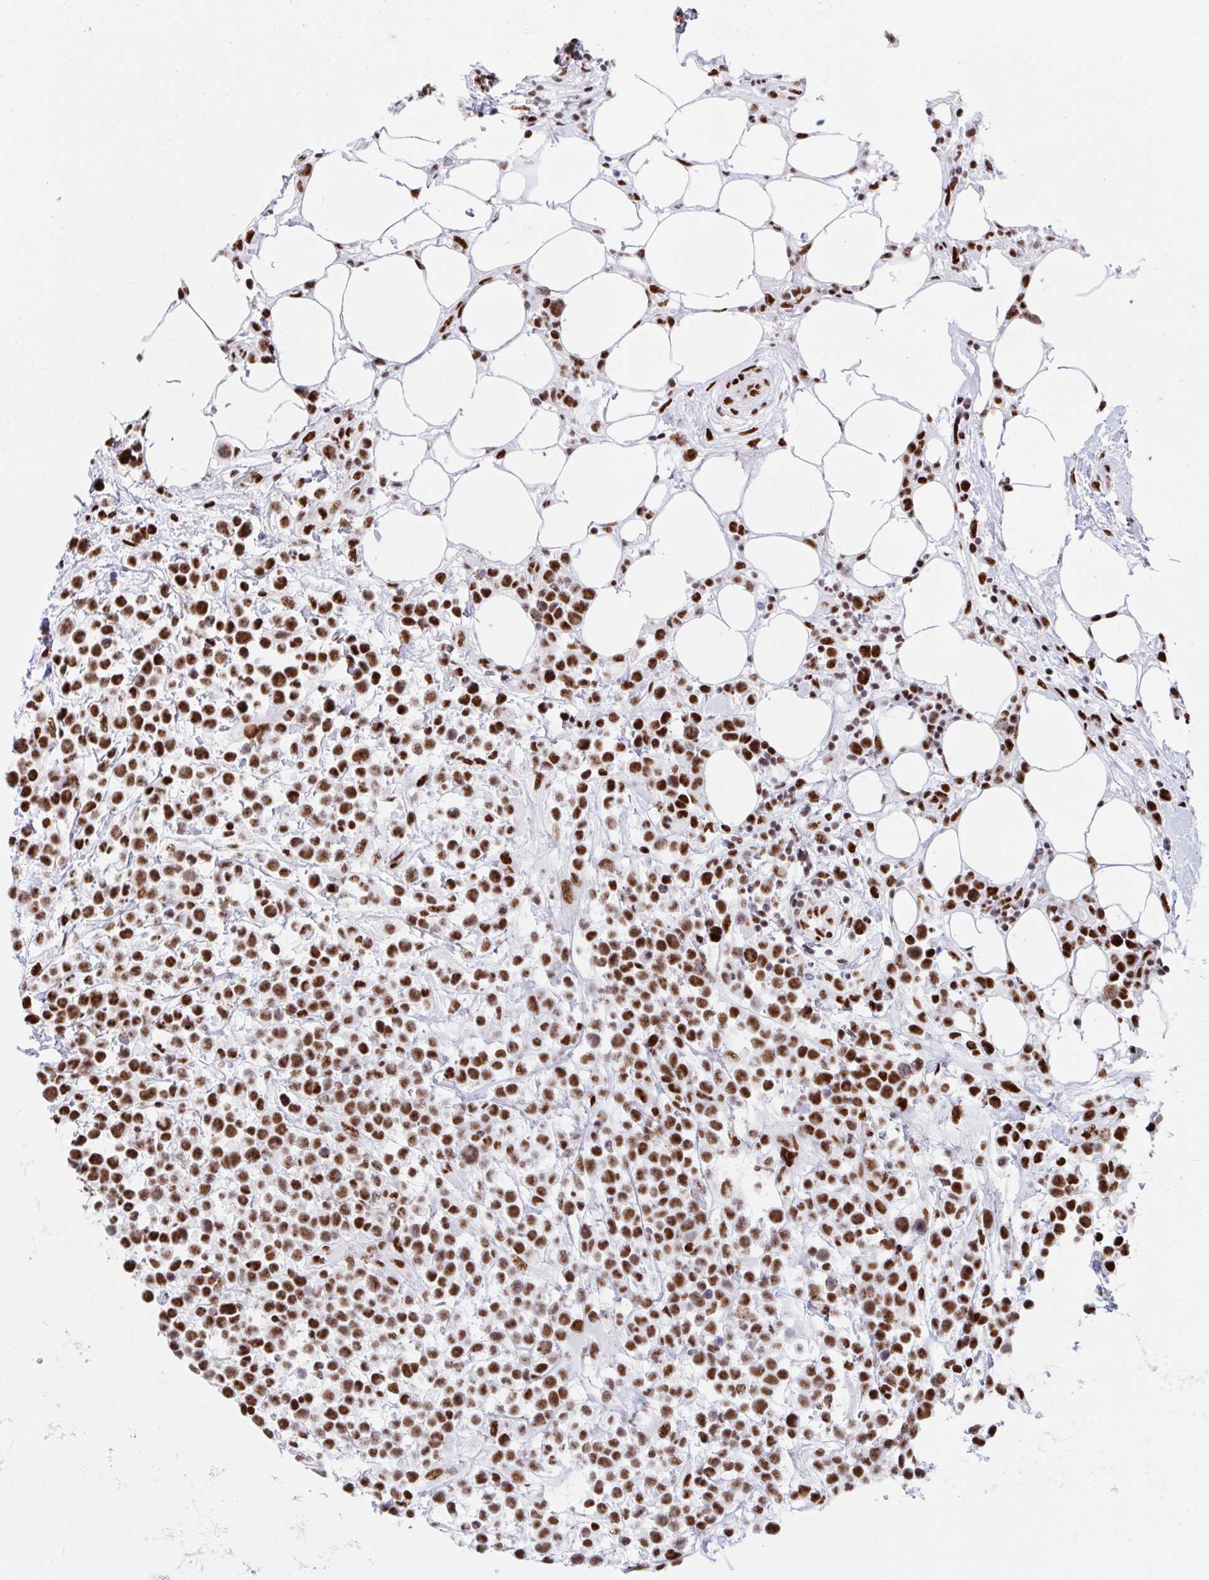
{"staining": {"intensity": "strong", "quantity": "25%-75%", "location": "nuclear"}, "tissue": "lymphoma", "cell_type": "Tumor cells", "image_type": "cancer", "snomed": [{"axis": "morphology", "description": "Malignant lymphoma, non-Hodgkin's type, Low grade"}, {"axis": "topography", "description": "Lymph node"}], "caption": "Approximately 25%-75% of tumor cells in lymphoma demonstrate strong nuclear protein expression as visualized by brown immunohistochemical staining.", "gene": "IKZF2", "patient": {"sex": "male", "age": 60}}